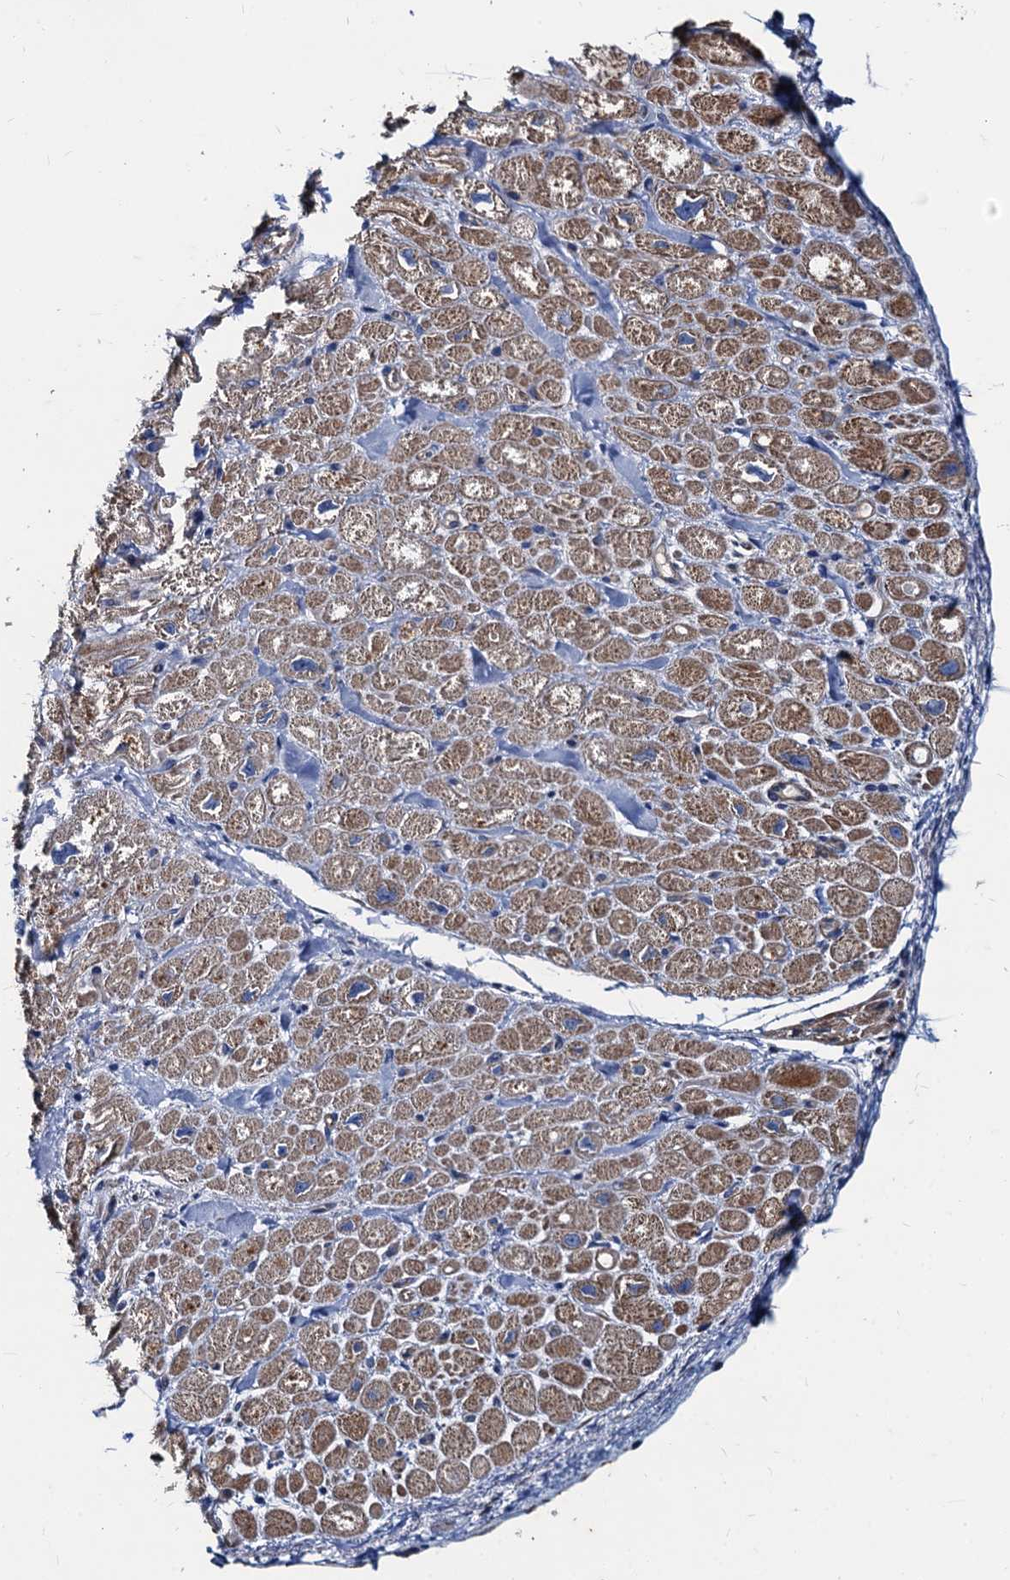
{"staining": {"intensity": "moderate", "quantity": ">75%", "location": "cytoplasmic/membranous"}, "tissue": "heart muscle", "cell_type": "Cardiomyocytes", "image_type": "normal", "snomed": [{"axis": "morphology", "description": "Normal tissue, NOS"}, {"axis": "topography", "description": "Heart"}], "caption": "Immunohistochemical staining of normal human heart muscle displays moderate cytoplasmic/membranous protein staining in about >75% of cardiomyocytes.", "gene": "NGRN", "patient": {"sex": "male", "age": 65}}